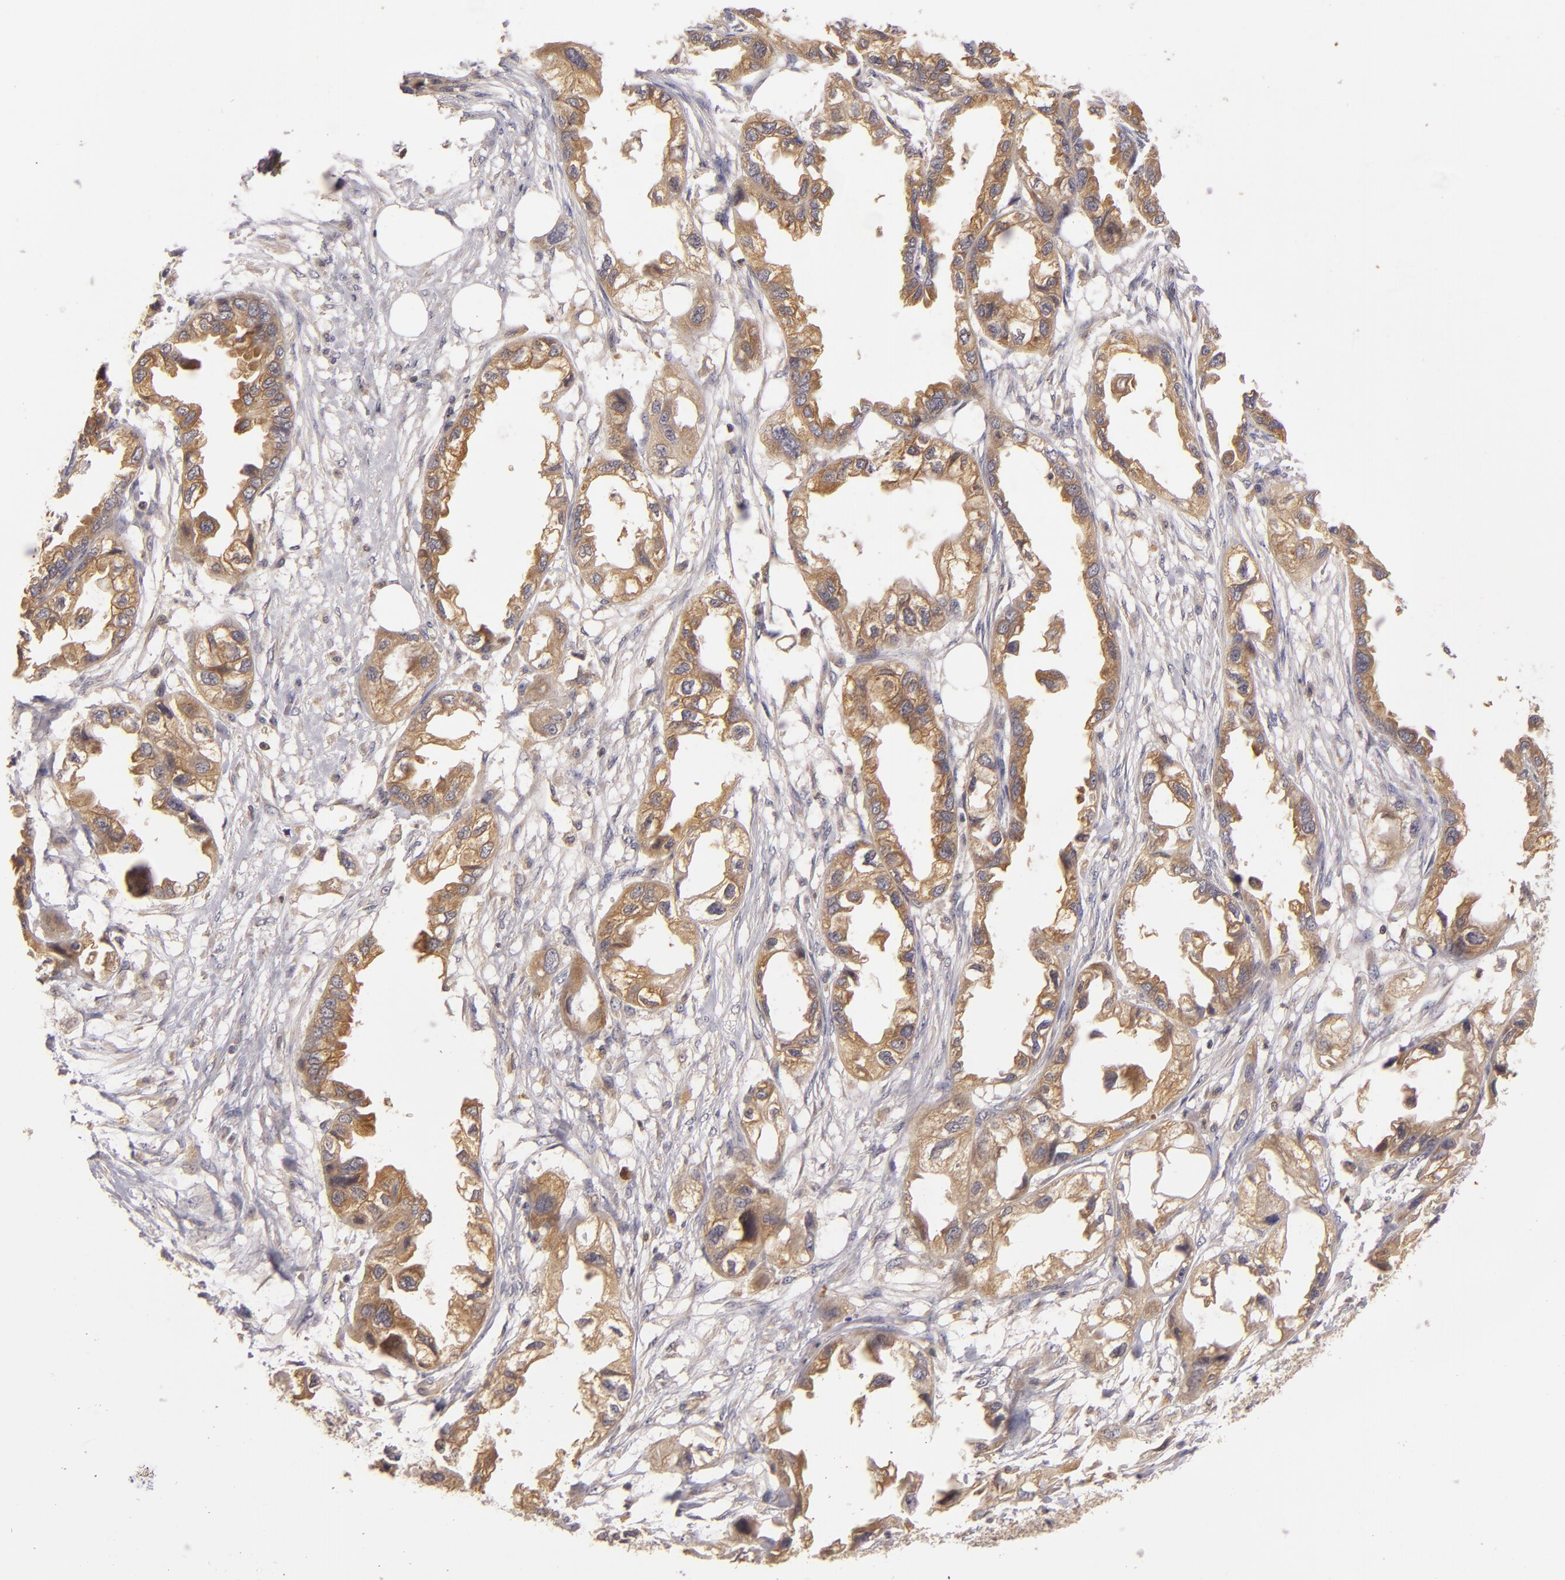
{"staining": {"intensity": "strong", "quantity": ">75%", "location": "cytoplasmic/membranous"}, "tissue": "endometrial cancer", "cell_type": "Tumor cells", "image_type": "cancer", "snomed": [{"axis": "morphology", "description": "Adenocarcinoma, NOS"}, {"axis": "topography", "description": "Endometrium"}], "caption": "Brown immunohistochemical staining in adenocarcinoma (endometrial) shows strong cytoplasmic/membranous positivity in approximately >75% of tumor cells. (Brightfield microscopy of DAB IHC at high magnification).", "gene": "PRKCD", "patient": {"sex": "female", "age": 67}}